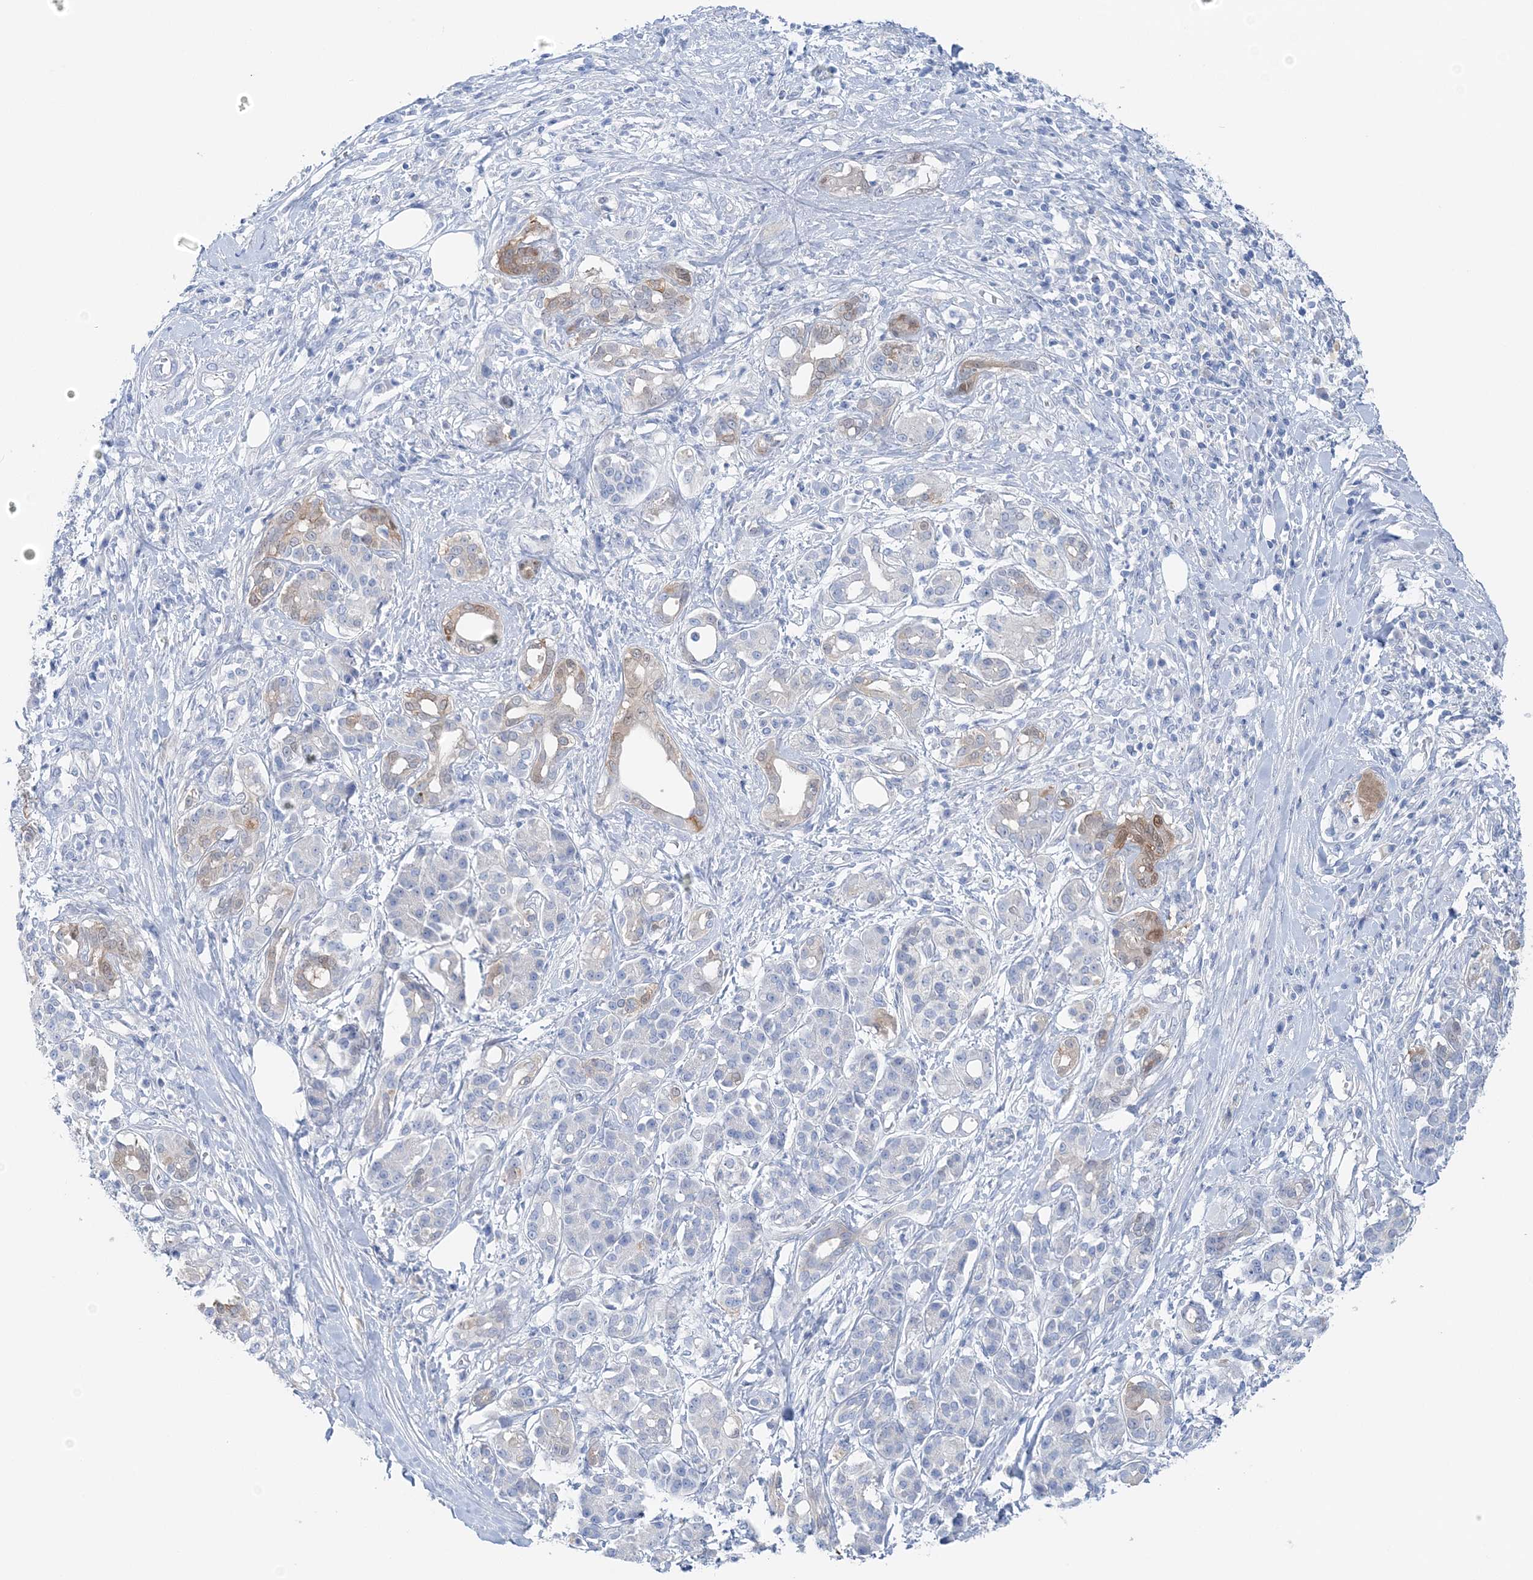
{"staining": {"intensity": "moderate", "quantity": "<25%", "location": "cytoplasmic/membranous,nuclear"}, "tissue": "pancreatic cancer", "cell_type": "Tumor cells", "image_type": "cancer", "snomed": [{"axis": "morphology", "description": "Adenocarcinoma, NOS"}, {"axis": "topography", "description": "Pancreas"}], "caption": "DAB (3,3'-diaminobenzidine) immunohistochemical staining of human pancreatic adenocarcinoma demonstrates moderate cytoplasmic/membranous and nuclear protein staining in about <25% of tumor cells. Ihc stains the protein of interest in brown and the nuclei are stained blue.", "gene": "HMGCS1", "patient": {"sex": "female", "age": 56}}